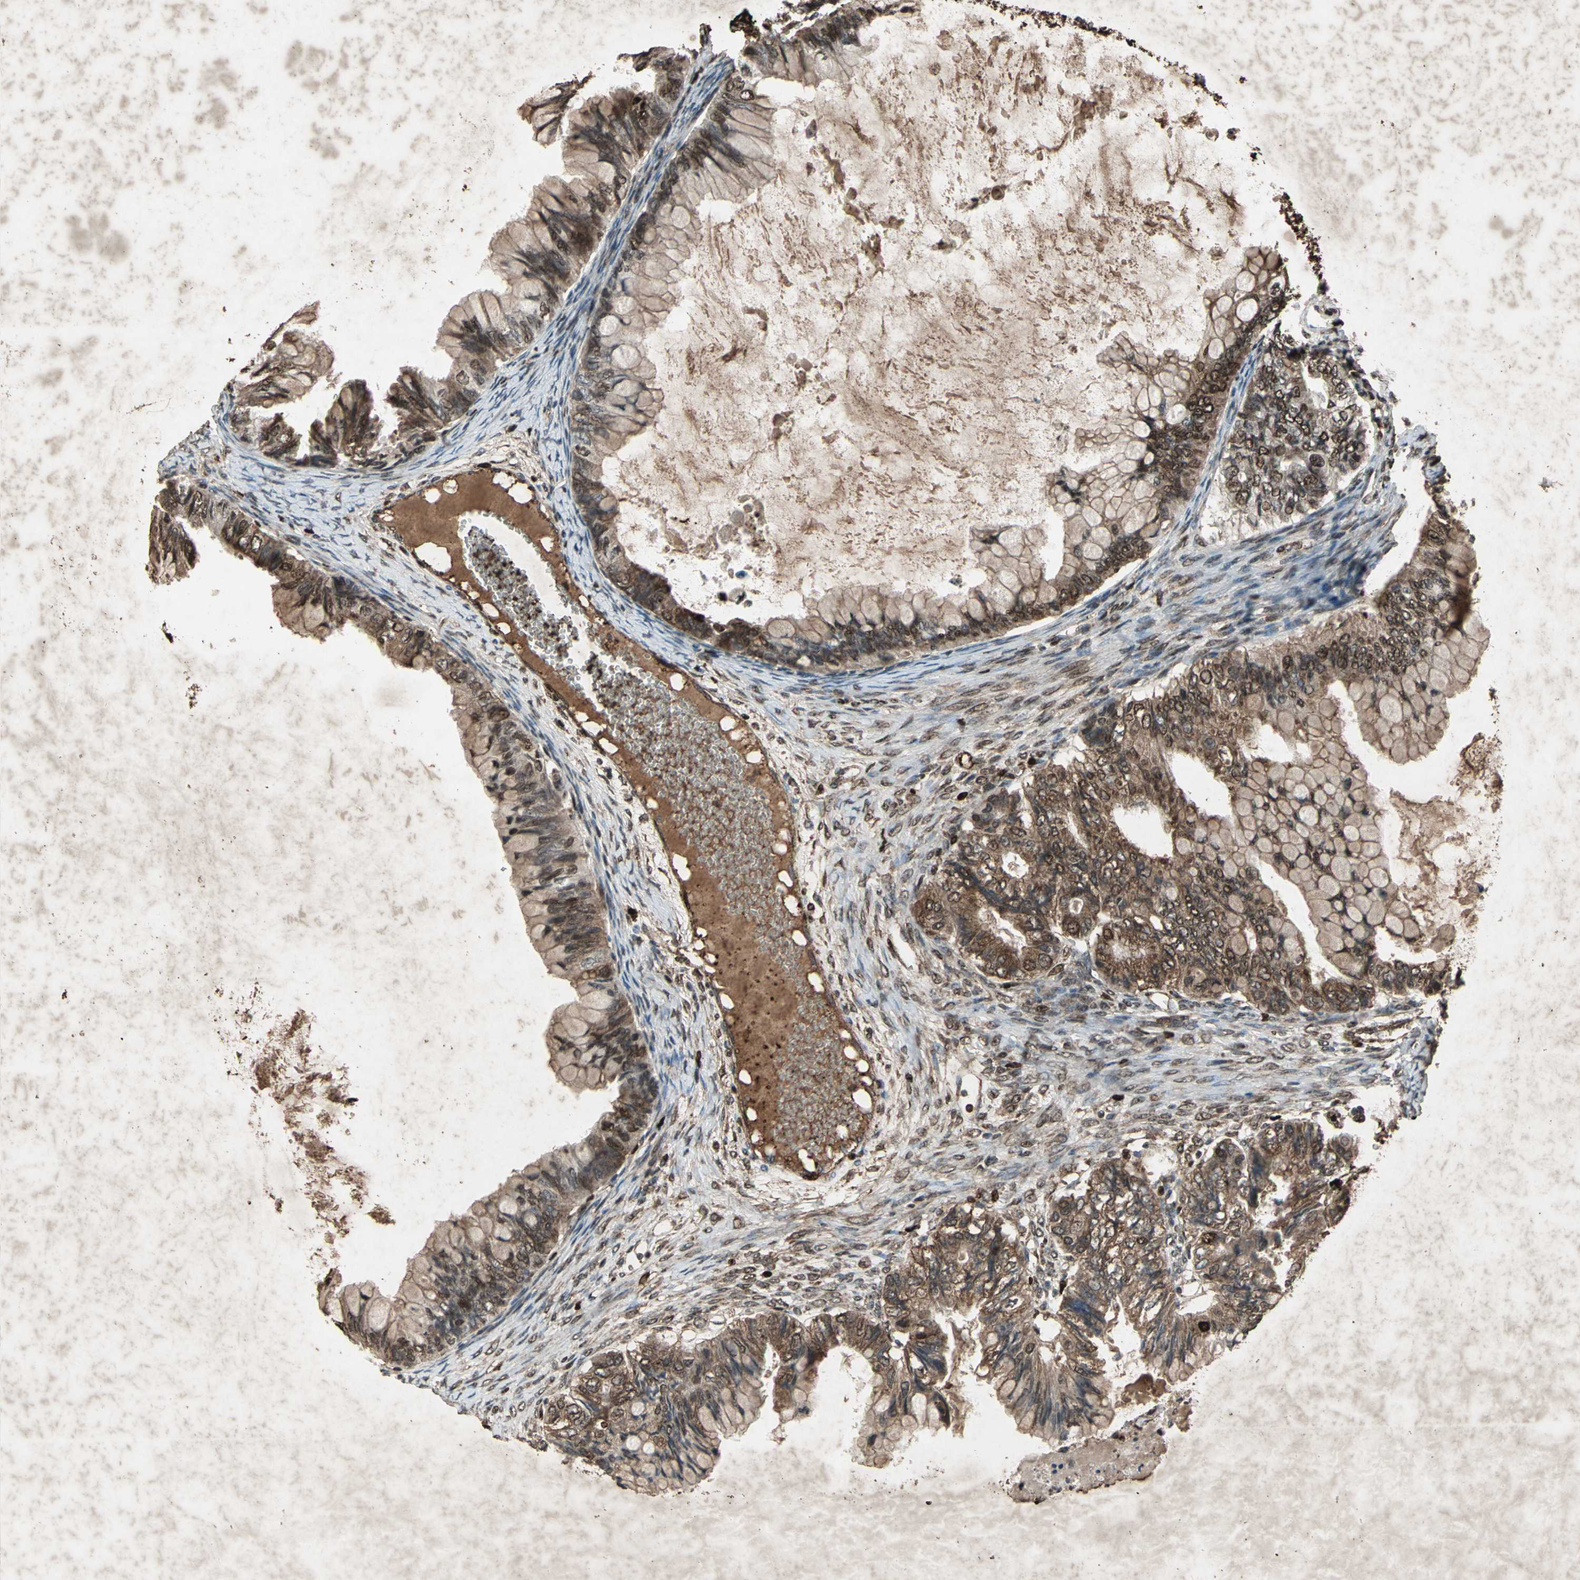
{"staining": {"intensity": "strong", "quantity": ">75%", "location": "cytoplasmic/membranous,nuclear"}, "tissue": "ovarian cancer", "cell_type": "Tumor cells", "image_type": "cancer", "snomed": [{"axis": "morphology", "description": "Cystadenocarcinoma, mucinous, NOS"}, {"axis": "topography", "description": "Ovary"}], "caption": "Immunohistochemical staining of human ovarian cancer exhibits strong cytoplasmic/membranous and nuclear protein positivity in approximately >75% of tumor cells.", "gene": "SEPTIN4", "patient": {"sex": "female", "age": 80}}